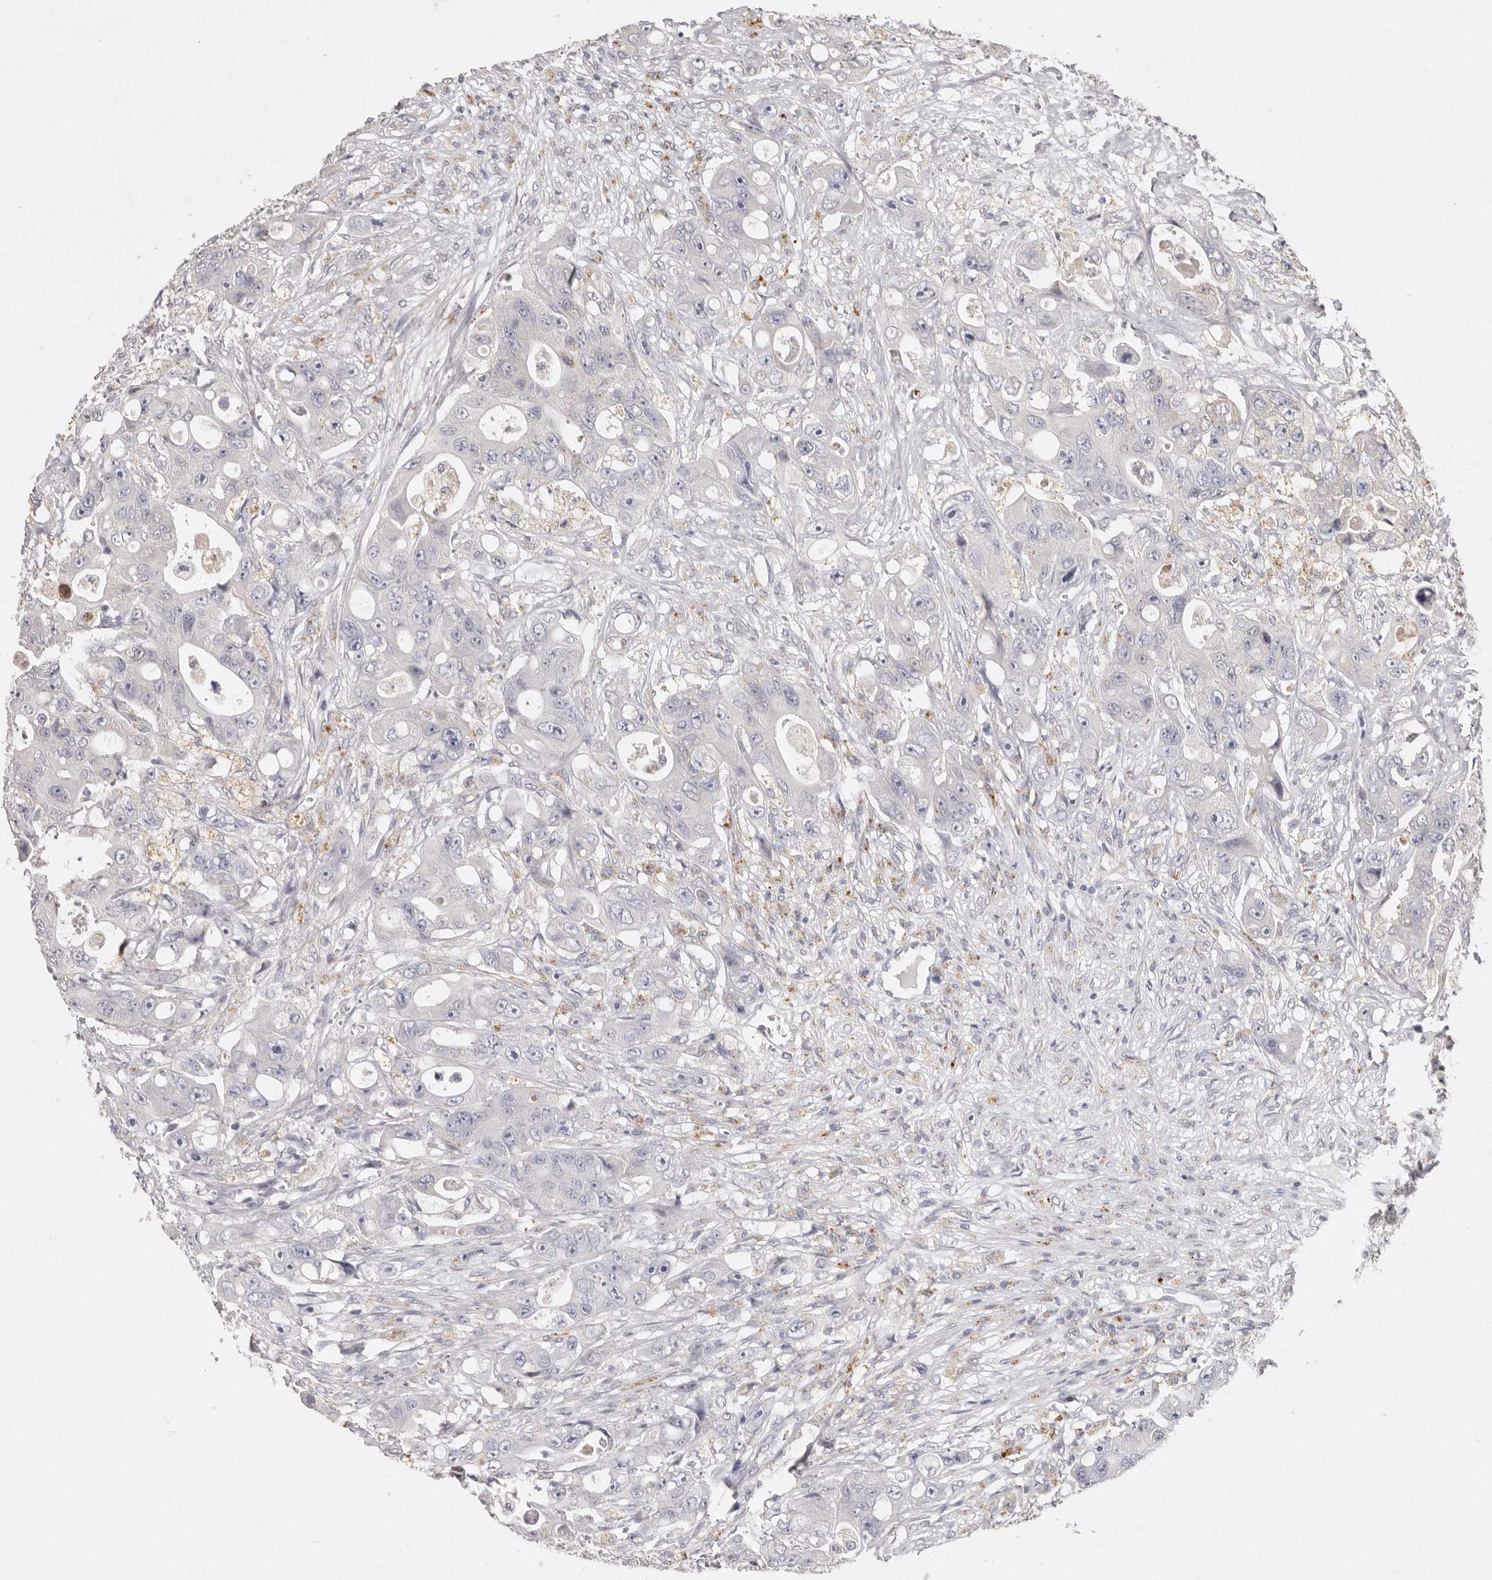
{"staining": {"intensity": "negative", "quantity": "none", "location": "none"}, "tissue": "colorectal cancer", "cell_type": "Tumor cells", "image_type": "cancer", "snomed": [{"axis": "morphology", "description": "Adenocarcinoma, NOS"}, {"axis": "topography", "description": "Colon"}], "caption": "Image shows no significant protein positivity in tumor cells of colorectal cancer.", "gene": "FAM185A", "patient": {"sex": "female", "age": 46}}